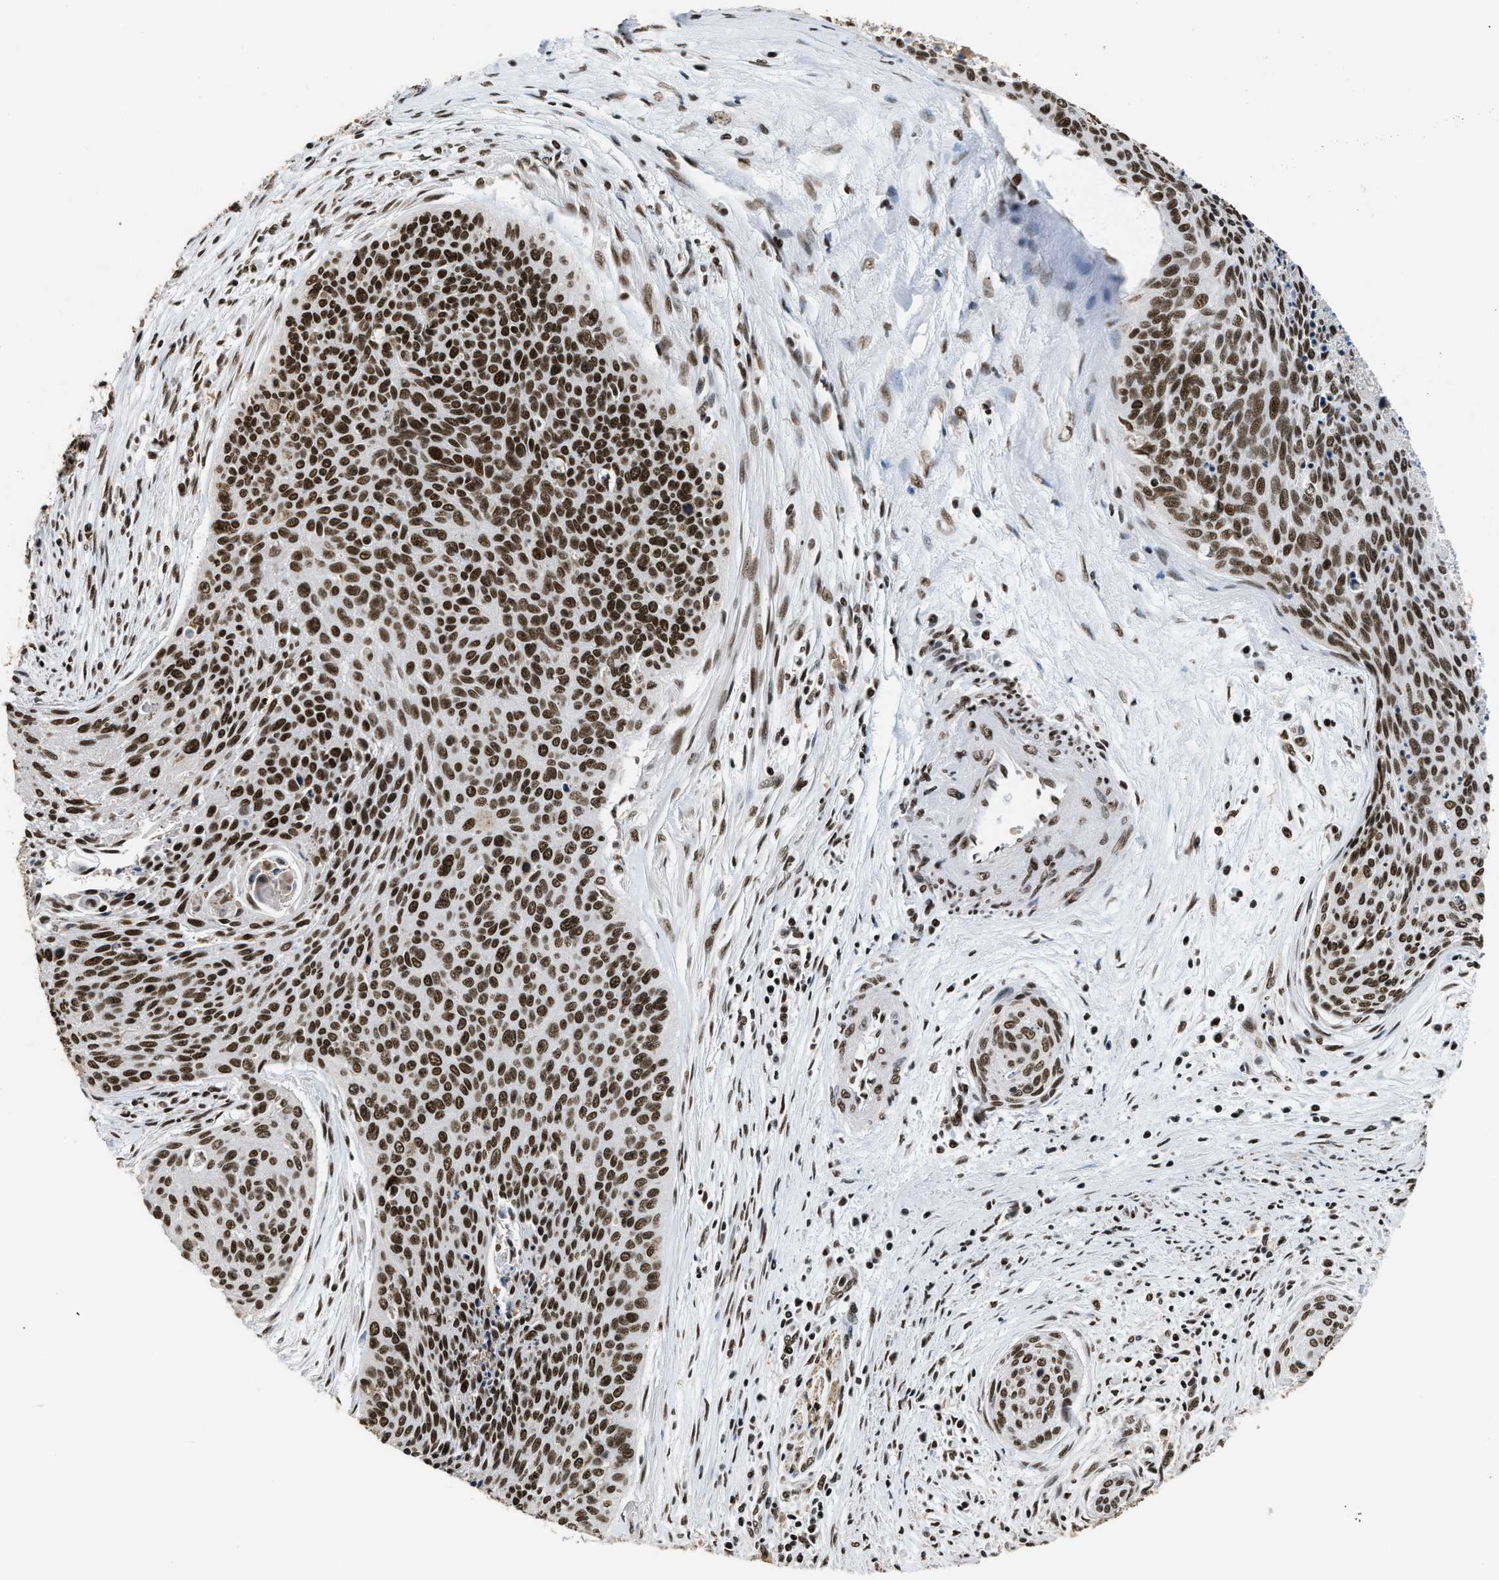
{"staining": {"intensity": "strong", "quantity": ">75%", "location": "nuclear"}, "tissue": "cervical cancer", "cell_type": "Tumor cells", "image_type": "cancer", "snomed": [{"axis": "morphology", "description": "Squamous cell carcinoma, NOS"}, {"axis": "topography", "description": "Cervix"}], "caption": "Cervical squamous cell carcinoma stained with a brown dye exhibits strong nuclear positive staining in approximately >75% of tumor cells.", "gene": "RAD21", "patient": {"sex": "female", "age": 55}}